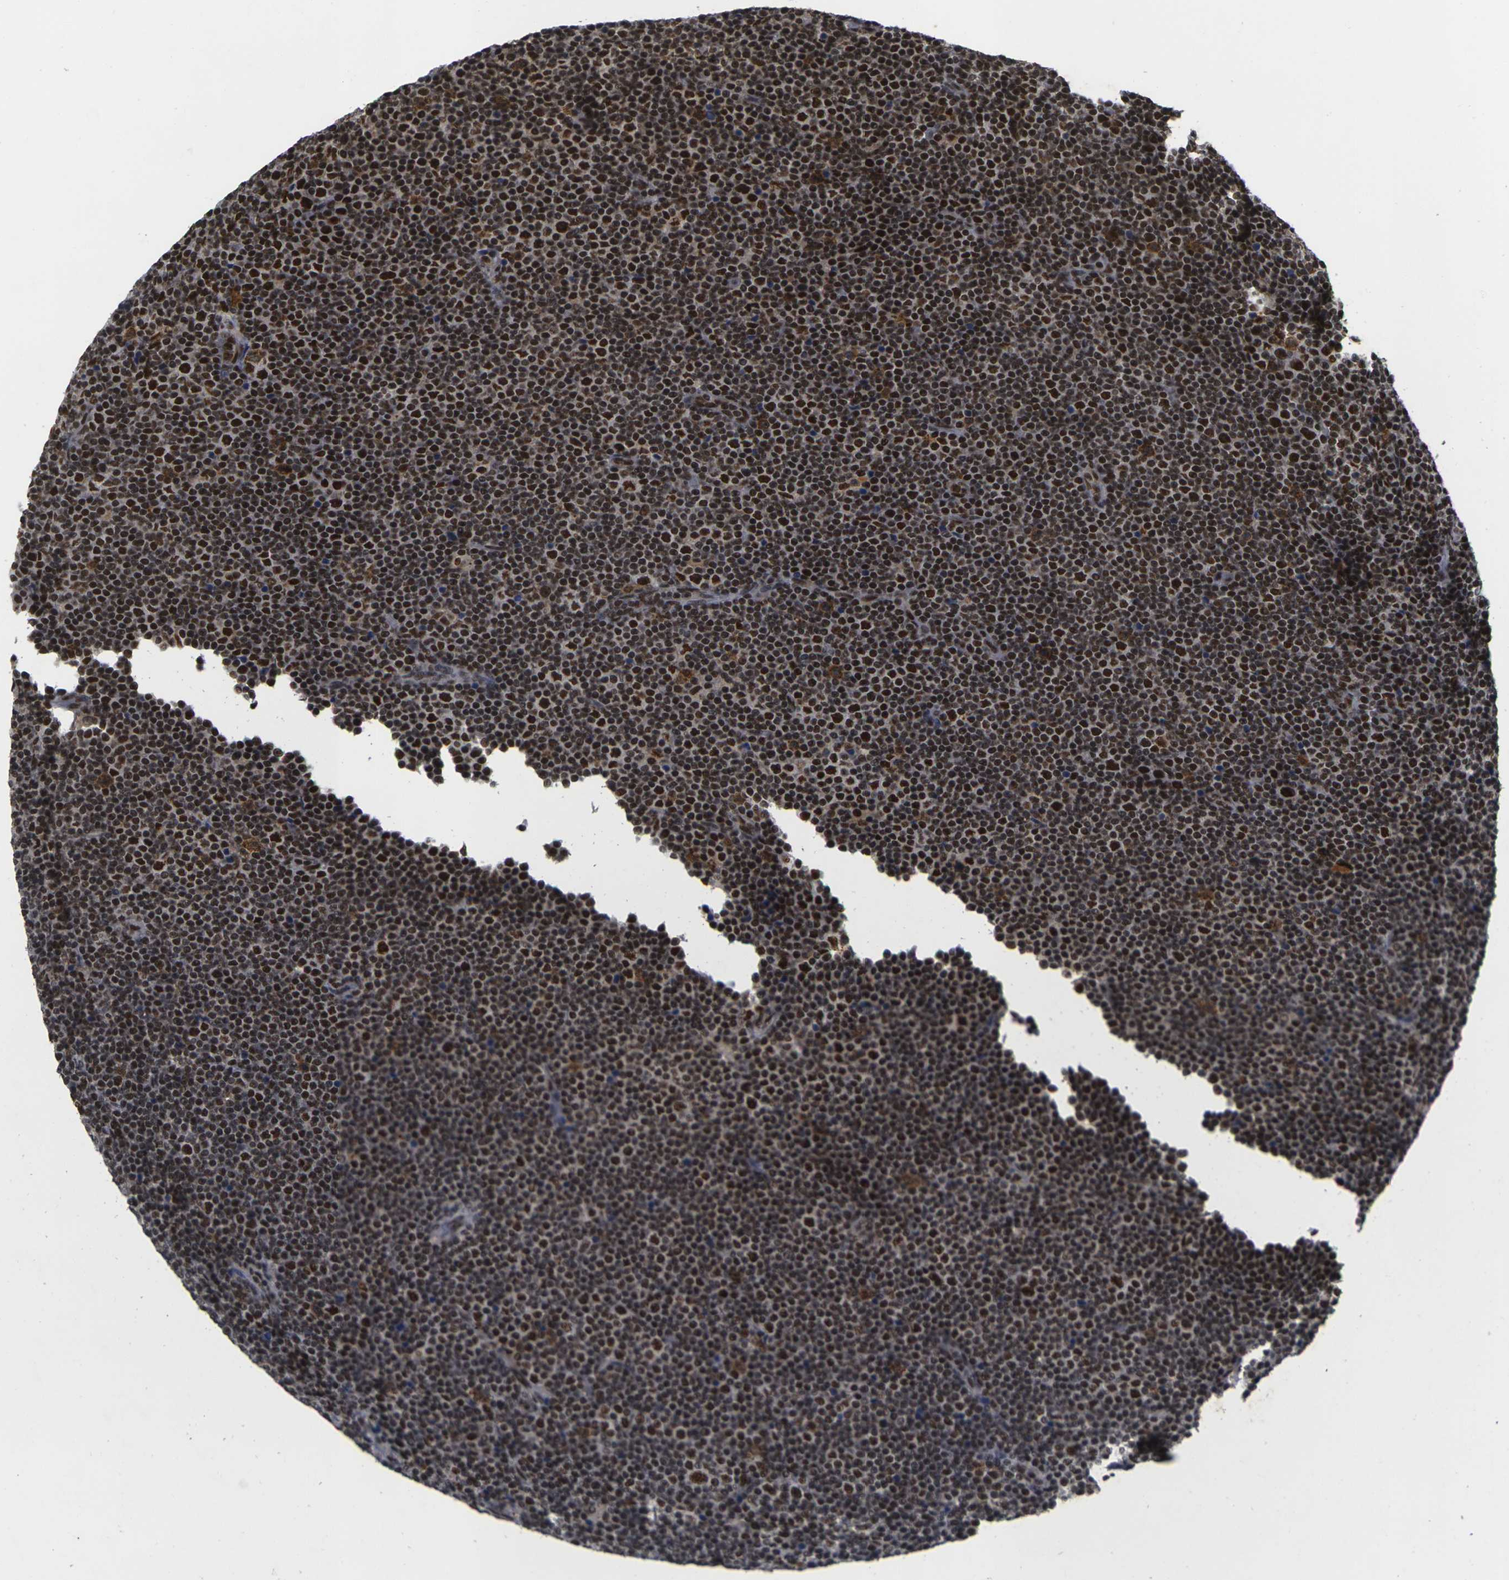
{"staining": {"intensity": "strong", "quantity": ">75%", "location": "nuclear"}, "tissue": "lymphoma", "cell_type": "Tumor cells", "image_type": "cancer", "snomed": [{"axis": "morphology", "description": "Malignant lymphoma, non-Hodgkin's type, Low grade"}, {"axis": "topography", "description": "Lymph node"}], "caption": "Strong nuclear staining is present in approximately >75% of tumor cells in lymphoma.", "gene": "GTF2E1", "patient": {"sex": "female", "age": 67}}